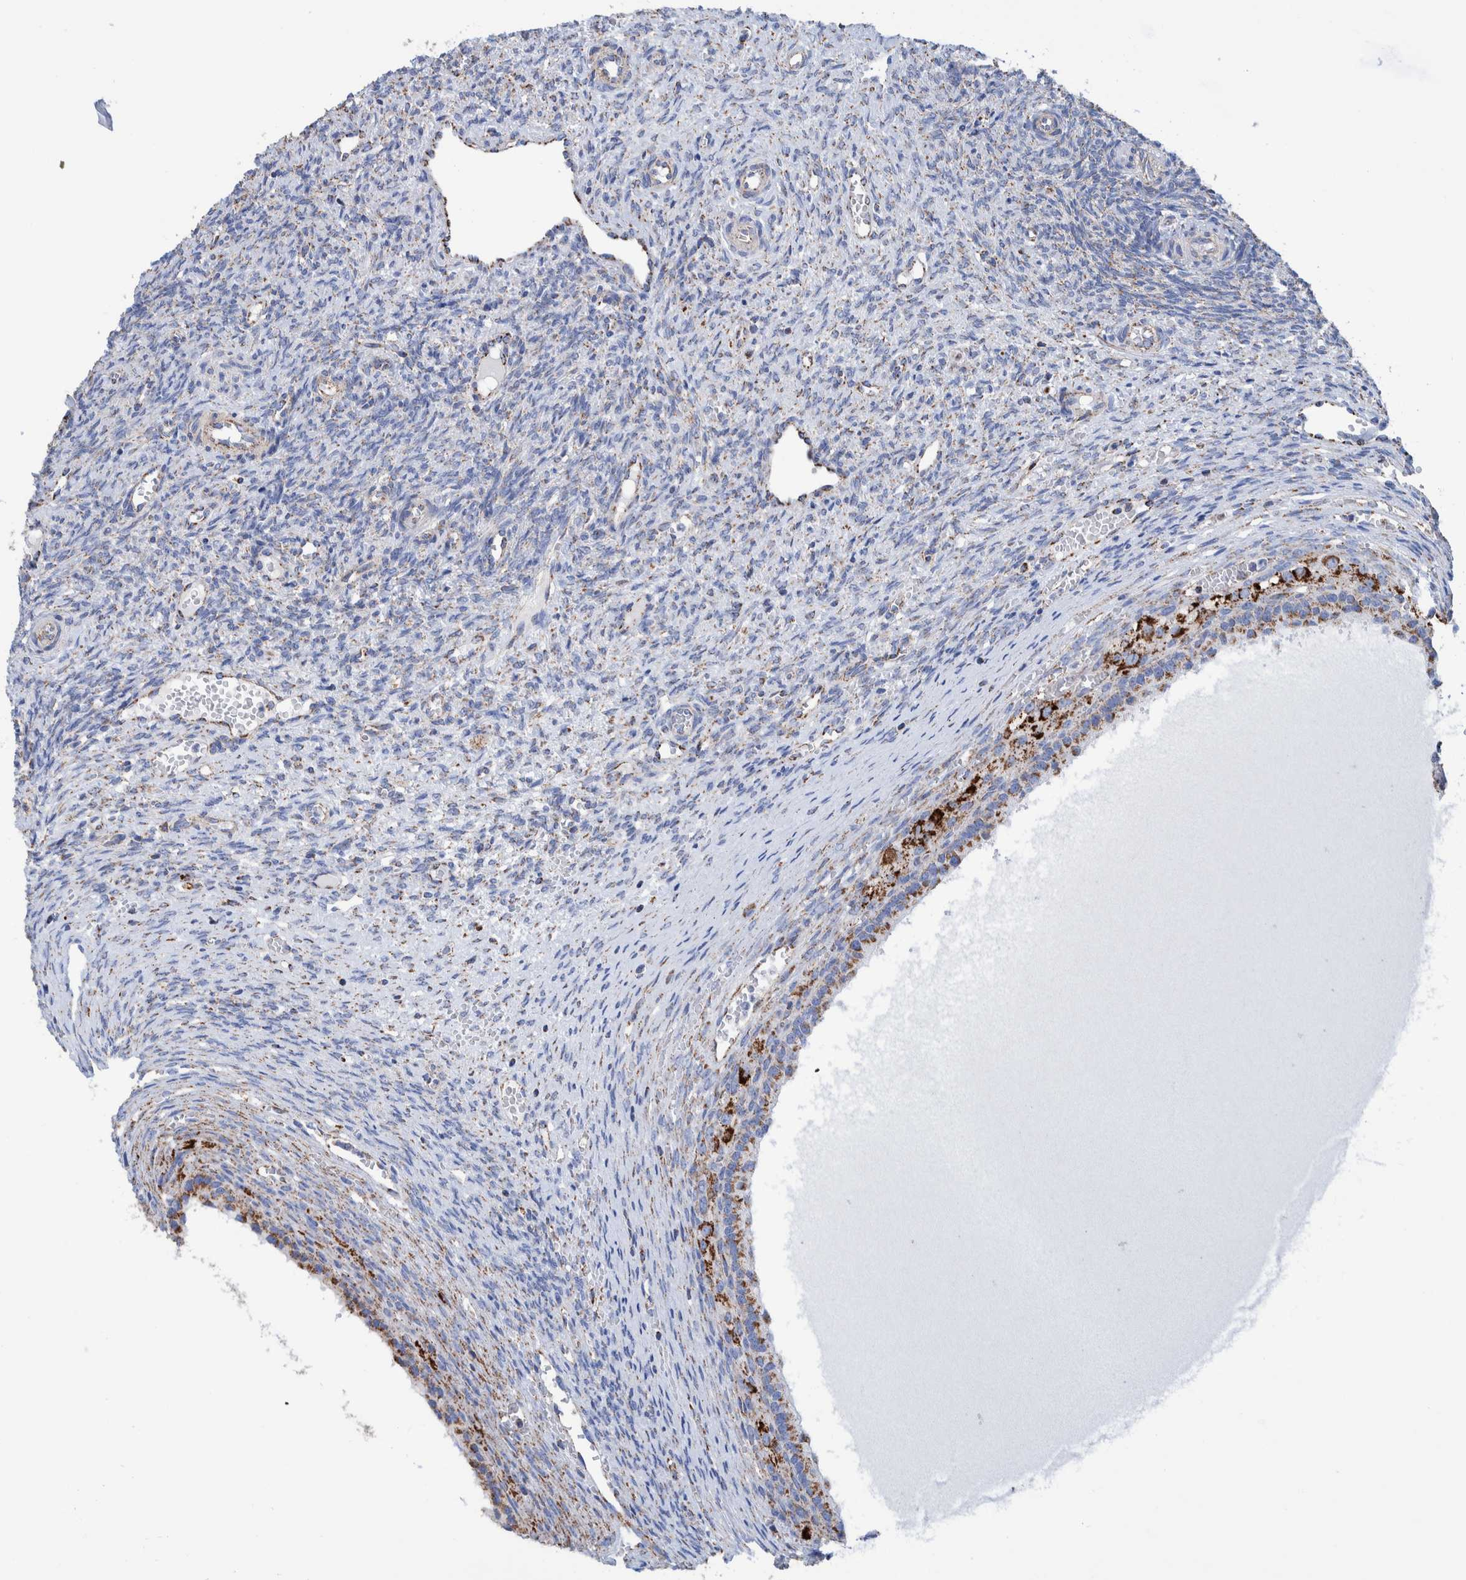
{"staining": {"intensity": "strong", "quantity": ">75%", "location": "cytoplasmic/membranous"}, "tissue": "ovary", "cell_type": "Follicle cells", "image_type": "normal", "snomed": [{"axis": "morphology", "description": "Normal tissue, NOS"}, {"axis": "topography", "description": "Ovary"}], "caption": "A high amount of strong cytoplasmic/membranous expression is present in about >75% of follicle cells in benign ovary.", "gene": "DECR1", "patient": {"sex": "female", "age": 41}}